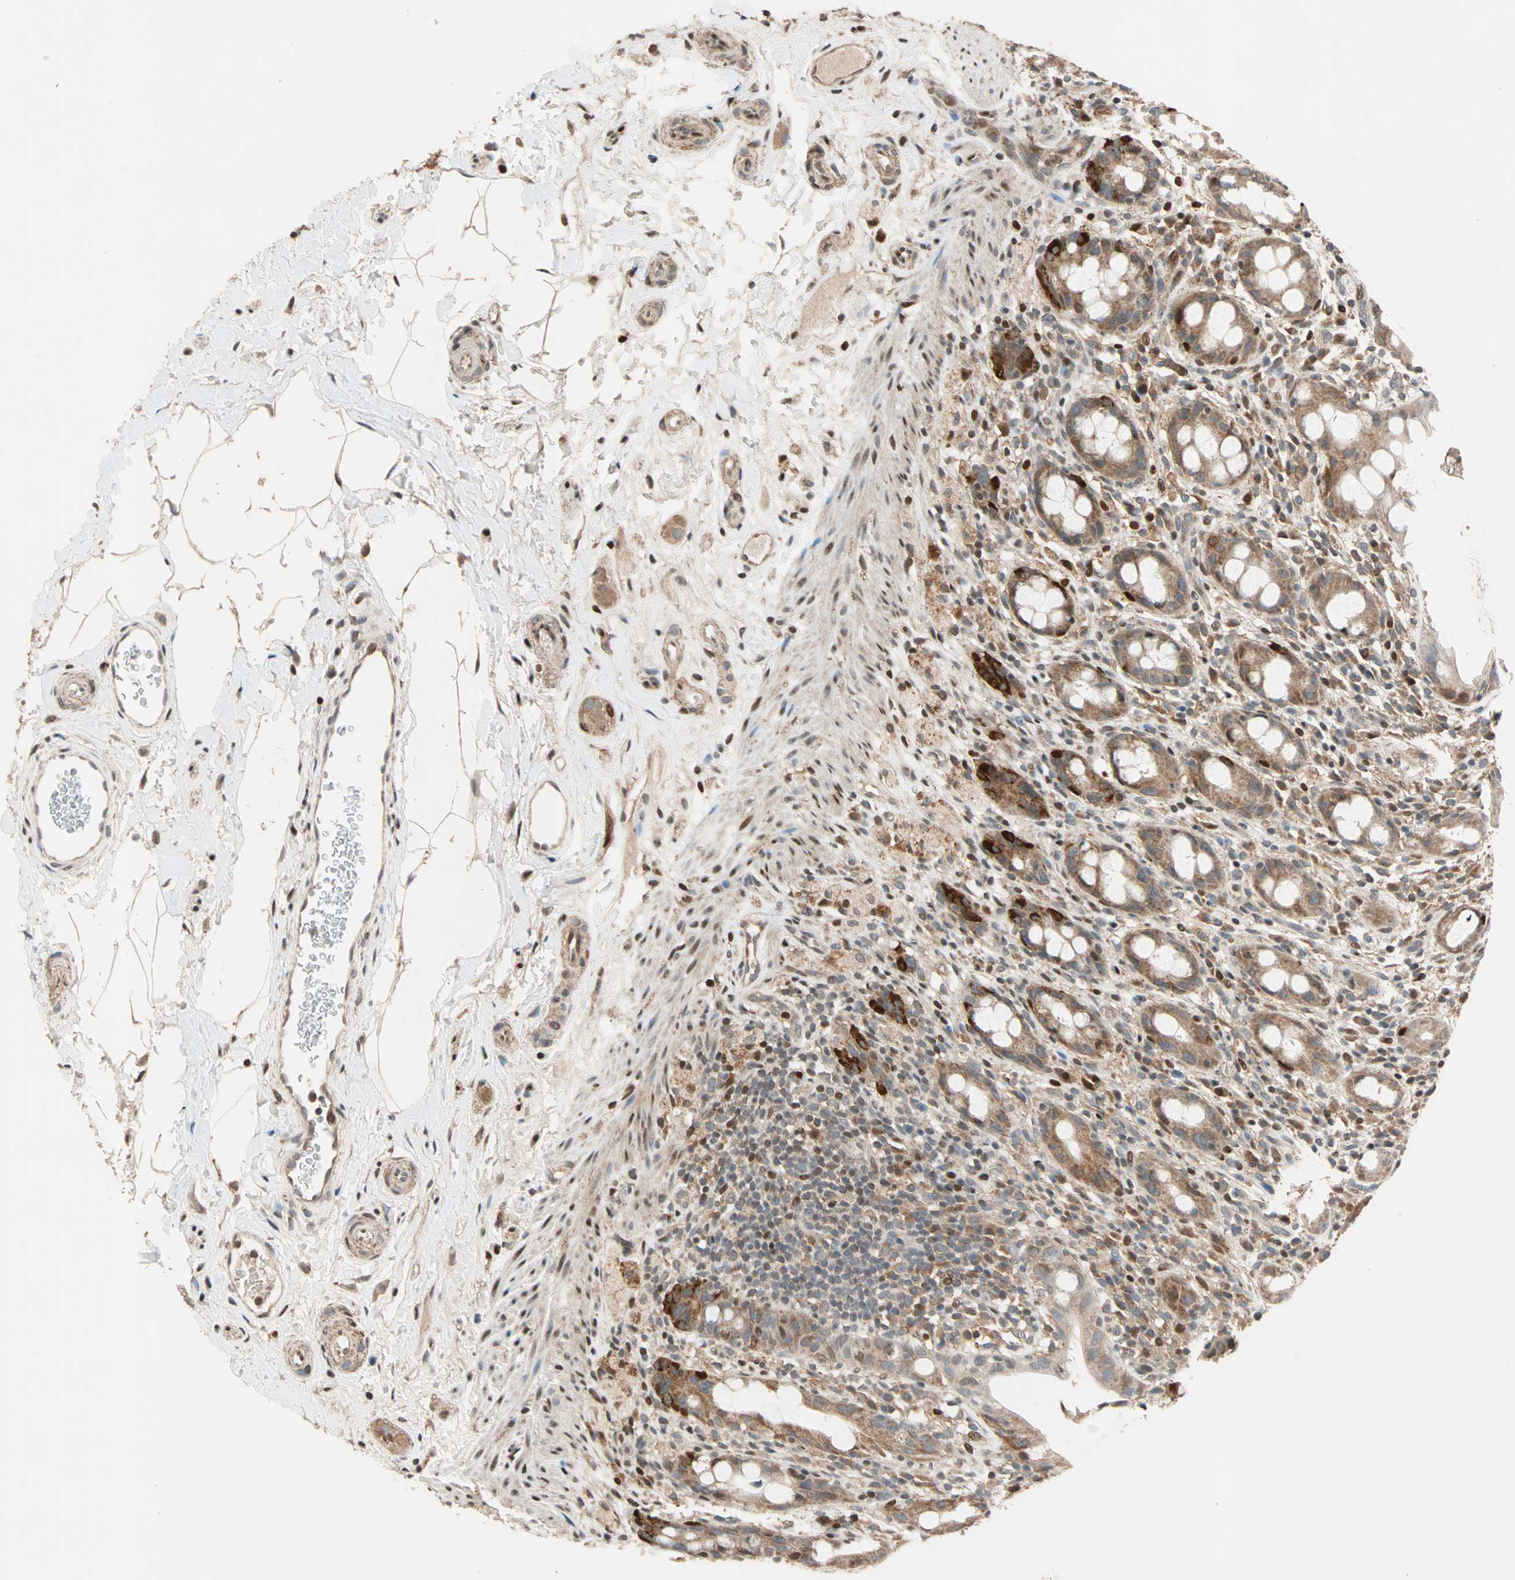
{"staining": {"intensity": "strong", "quantity": ">75%", "location": "cytoplasmic/membranous"}, "tissue": "rectum", "cell_type": "Glandular cells", "image_type": "normal", "snomed": [{"axis": "morphology", "description": "Normal tissue, NOS"}, {"axis": "topography", "description": "Rectum"}], "caption": "A brown stain highlights strong cytoplasmic/membranous staining of a protein in glandular cells of normal rectum. (brown staining indicates protein expression, while blue staining denotes nuclei).", "gene": "HECW1", "patient": {"sex": "male", "age": 44}}